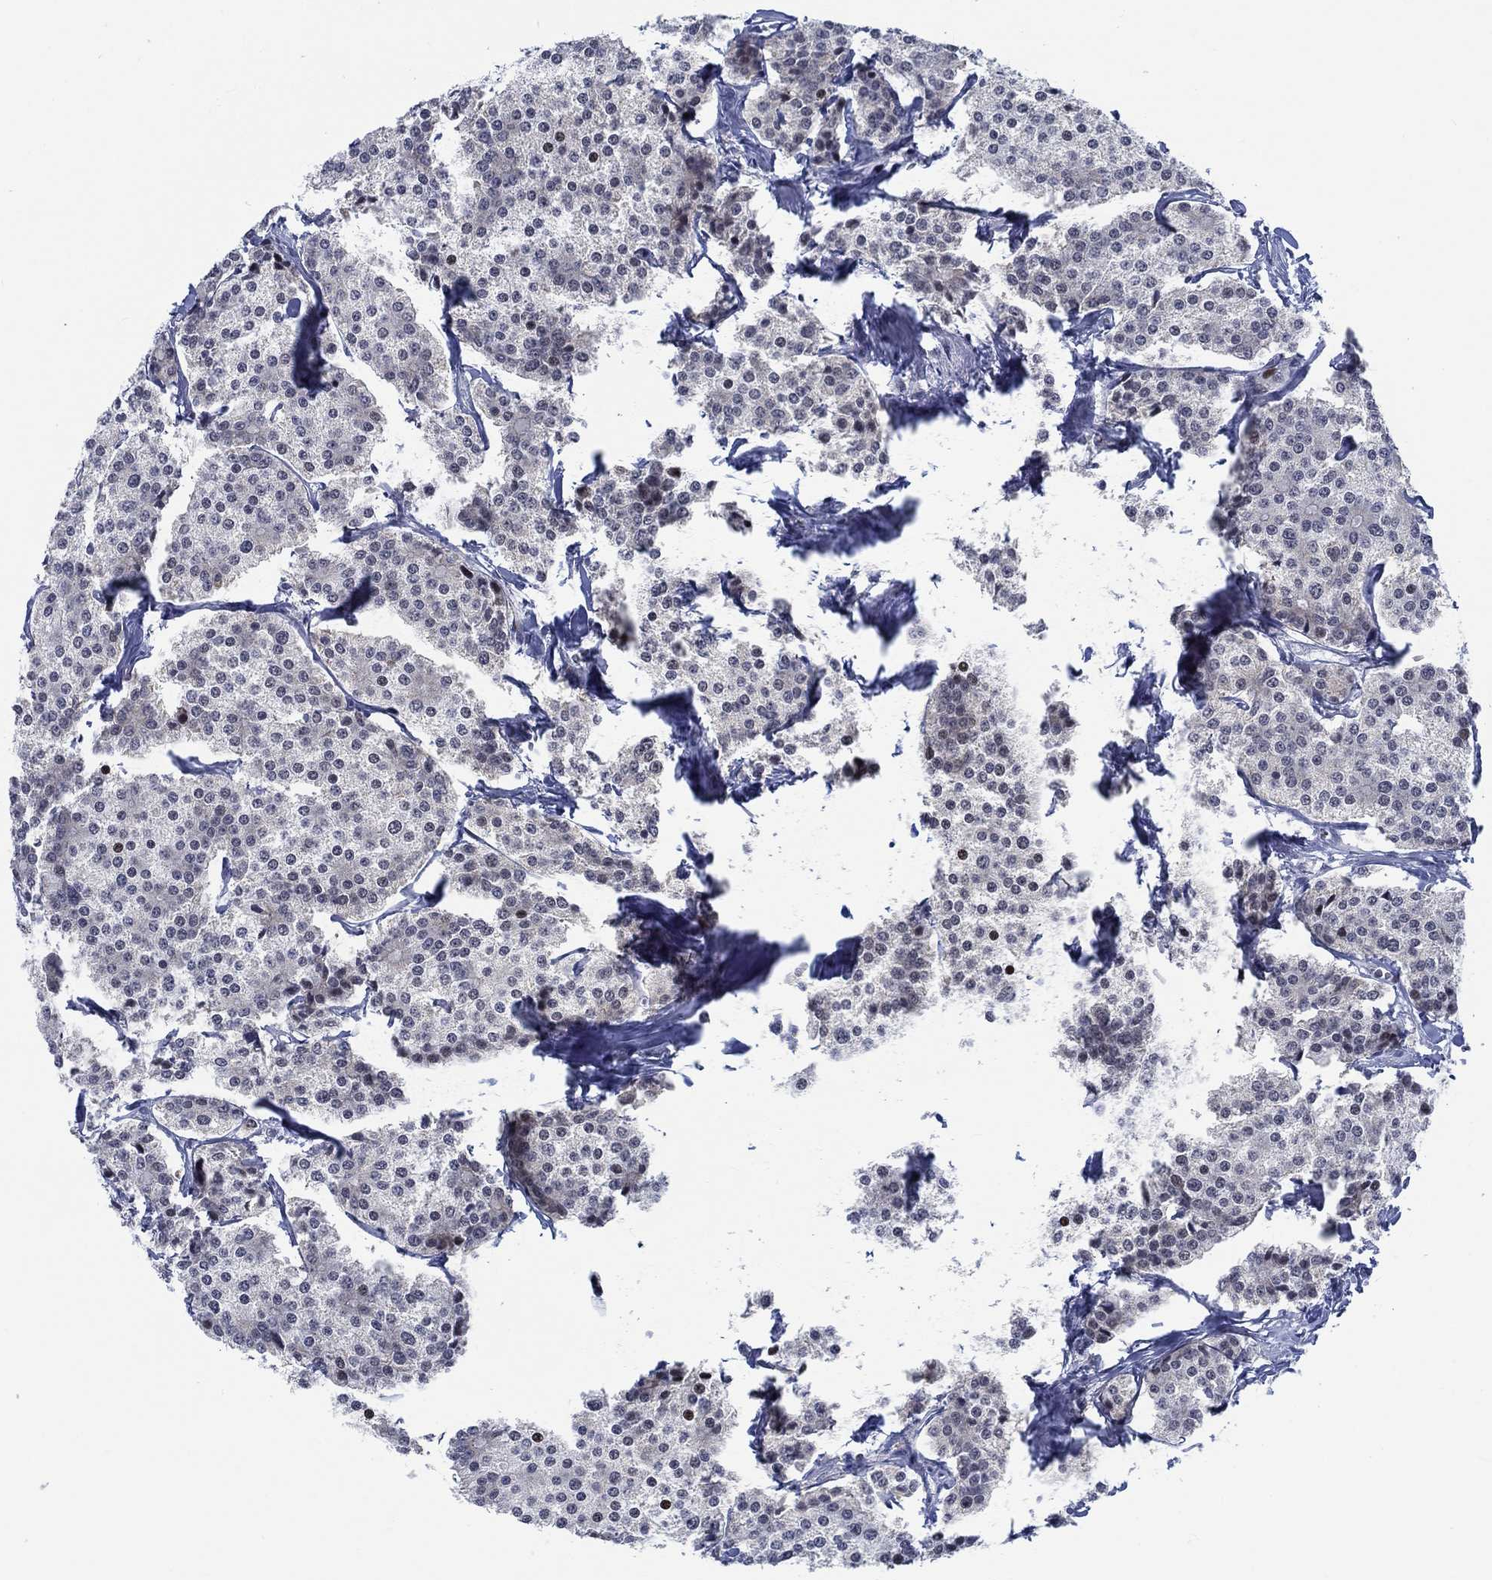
{"staining": {"intensity": "negative", "quantity": "none", "location": "none"}, "tissue": "carcinoid", "cell_type": "Tumor cells", "image_type": "cancer", "snomed": [{"axis": "morphology", "description": "Carcinoid, malignant, NOS"}, {"axis": "topography", "description": "Small intestine"}], "caption": "Protein analysis of carcinoid shows no significant expression in tumor cells.", "gene": "NEU3", "patient": {"sex": "female", "age": 65}}